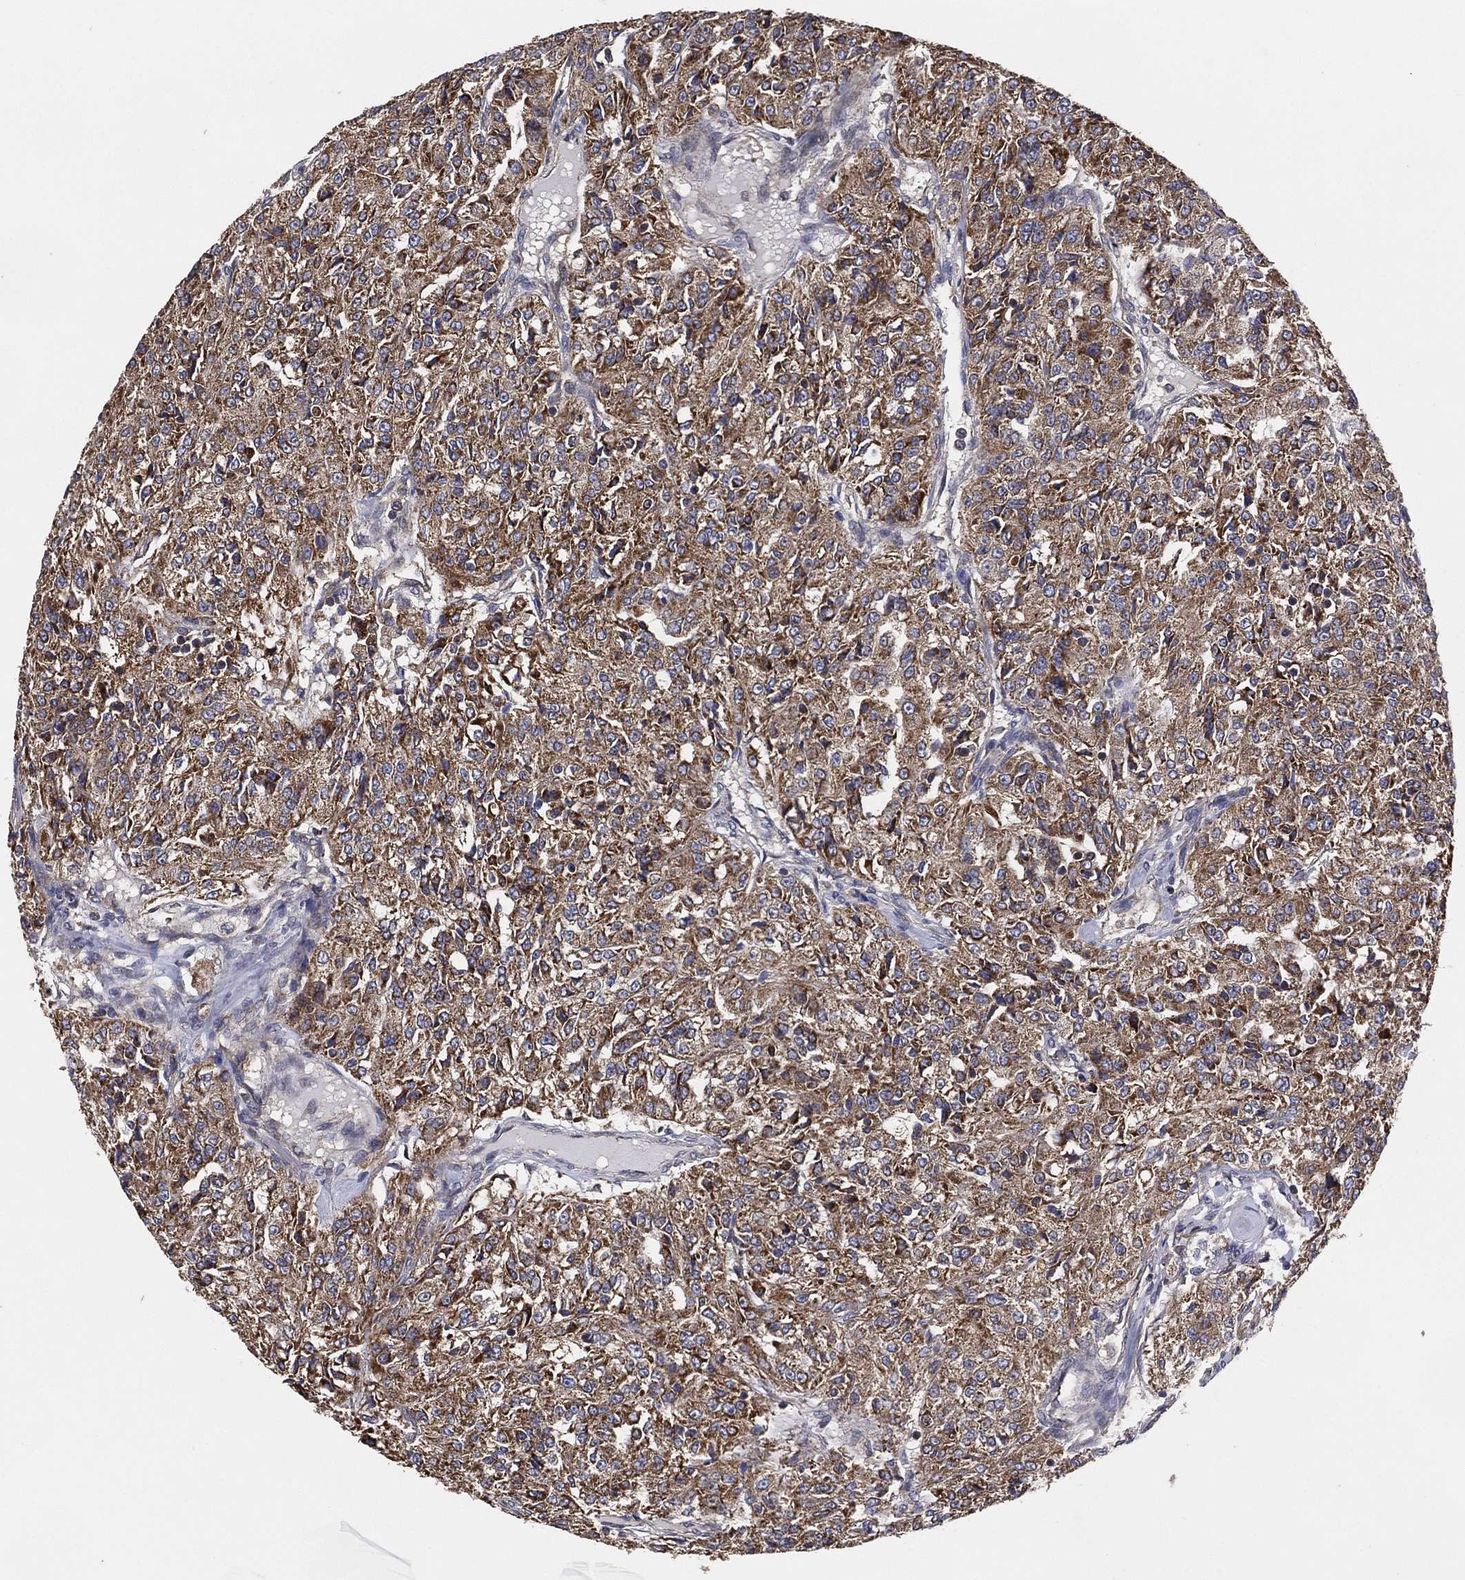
{"staining": {"intensity": "moderate", "quantity": ">75%", "location": "cytoplasmic/membranous"}, "tissue": "renal cancer", "cell_type": "Tumor cells", "image_type": "cancer", "snomed": [{"axis": "morphology", "description": "Adenocarcinoma, NOS"}, {"axis": "topography", "description": "Kidney"}], "caption": "Protein expression analysis of human renal cancer reveals moderate cytoplasmic/membranous expression in approximately >75% of tumor cells.", "gene": "LIMD1", "patient": {"sex": "female", "age": 63}}